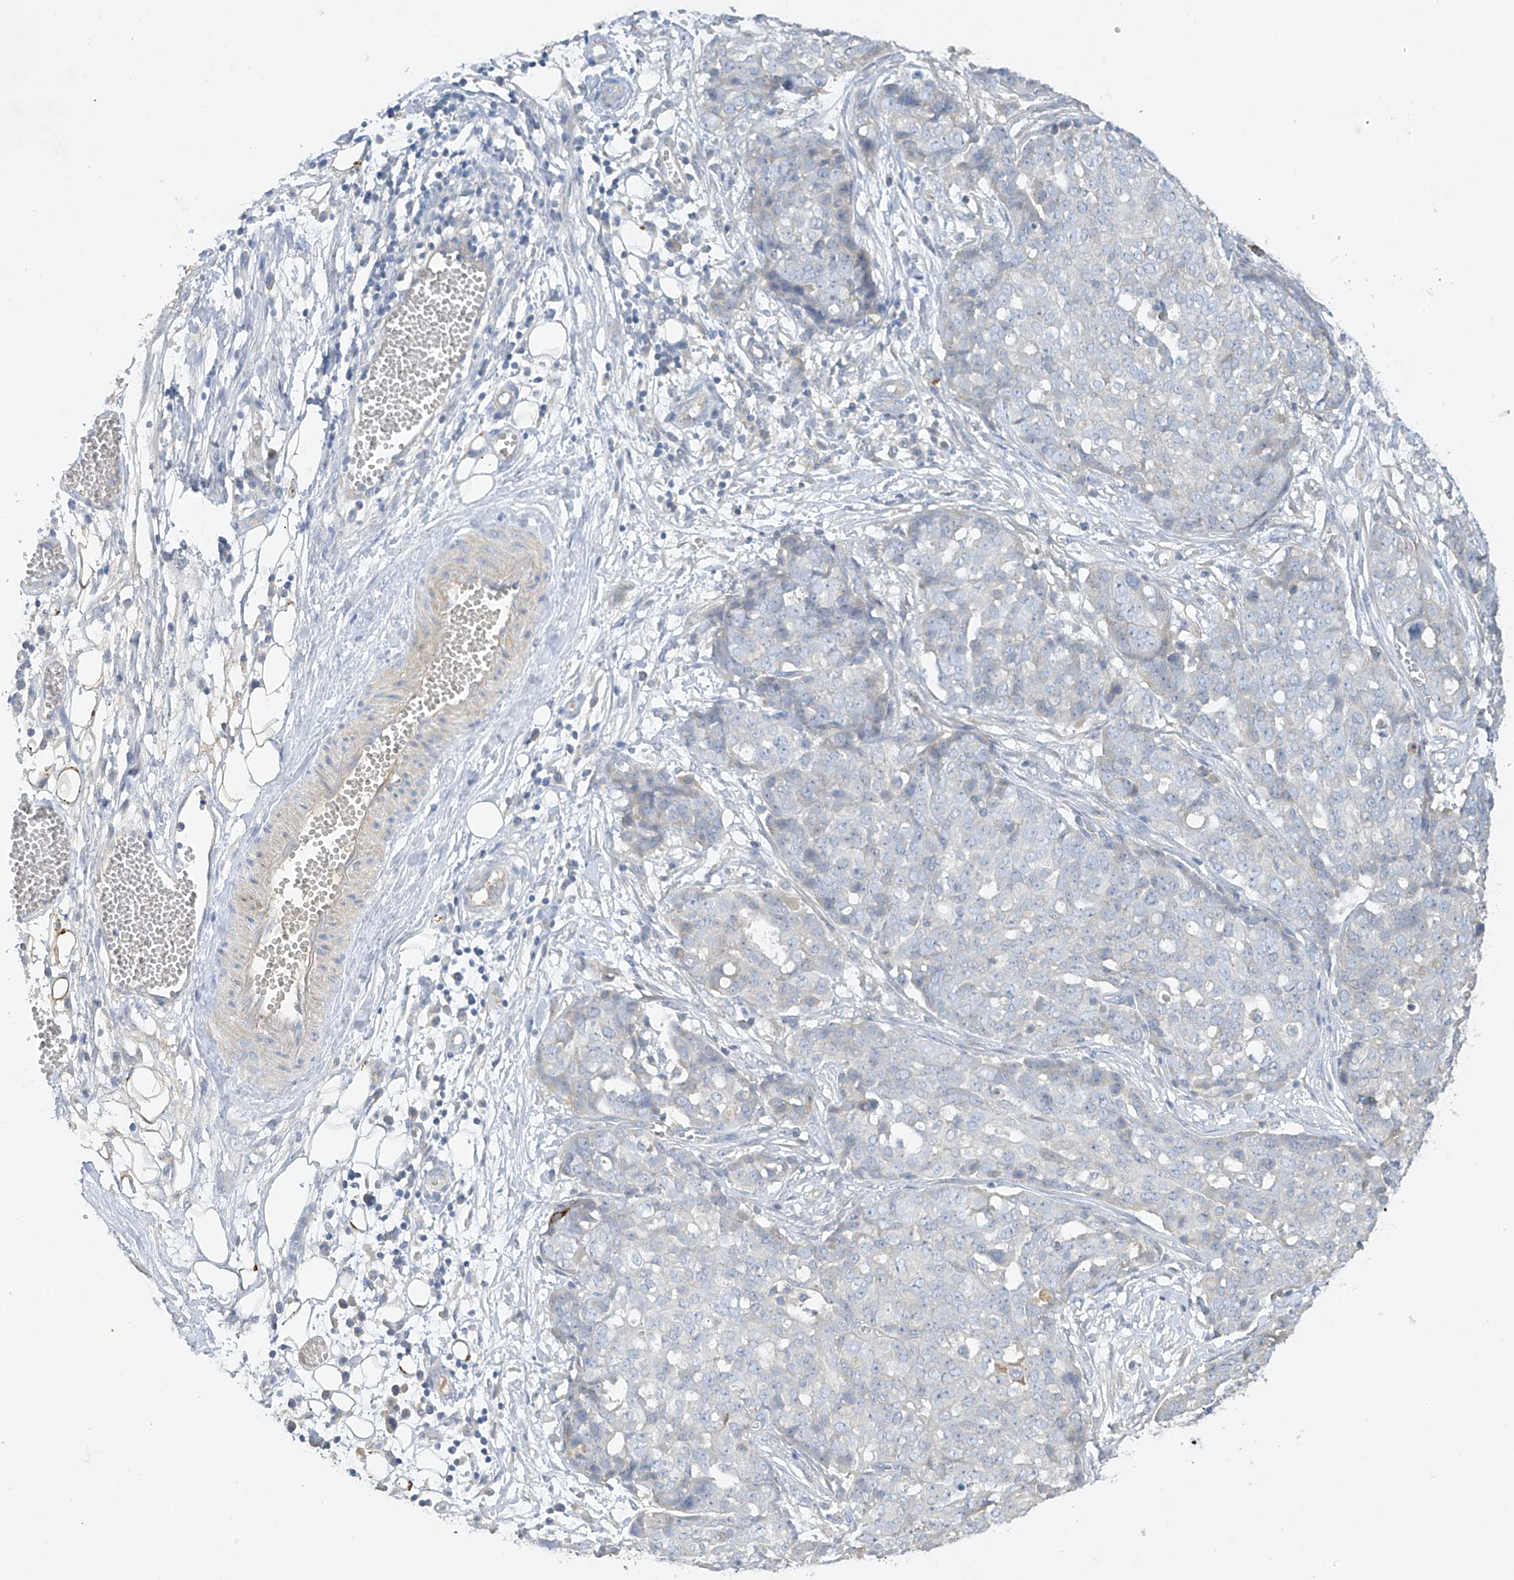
{"staining": {"intensity": "negative", "quantity": "none", "location": "none"}, "tissue": "ovarian cancer", "cell_type": "Tumor cells", "image_type": "cancer", "snomed": [{"axis": "morphology", "description": "Cystadenocarcinoma, serous, NOS"}, {"axis": "topography", "description": "Soft tissue"}, {"axis": "topography", "description": "Ovary"}], "caption": "An immunohistochemistry image of ovarian cancer (serous cystadenocarcinoma) is shown. There is no staining in tumor cells of ovarian cancer (serous cystadenocarcinoma).", "gene": "PRSS12", "patient": {"sex": "female", "age": 57}}